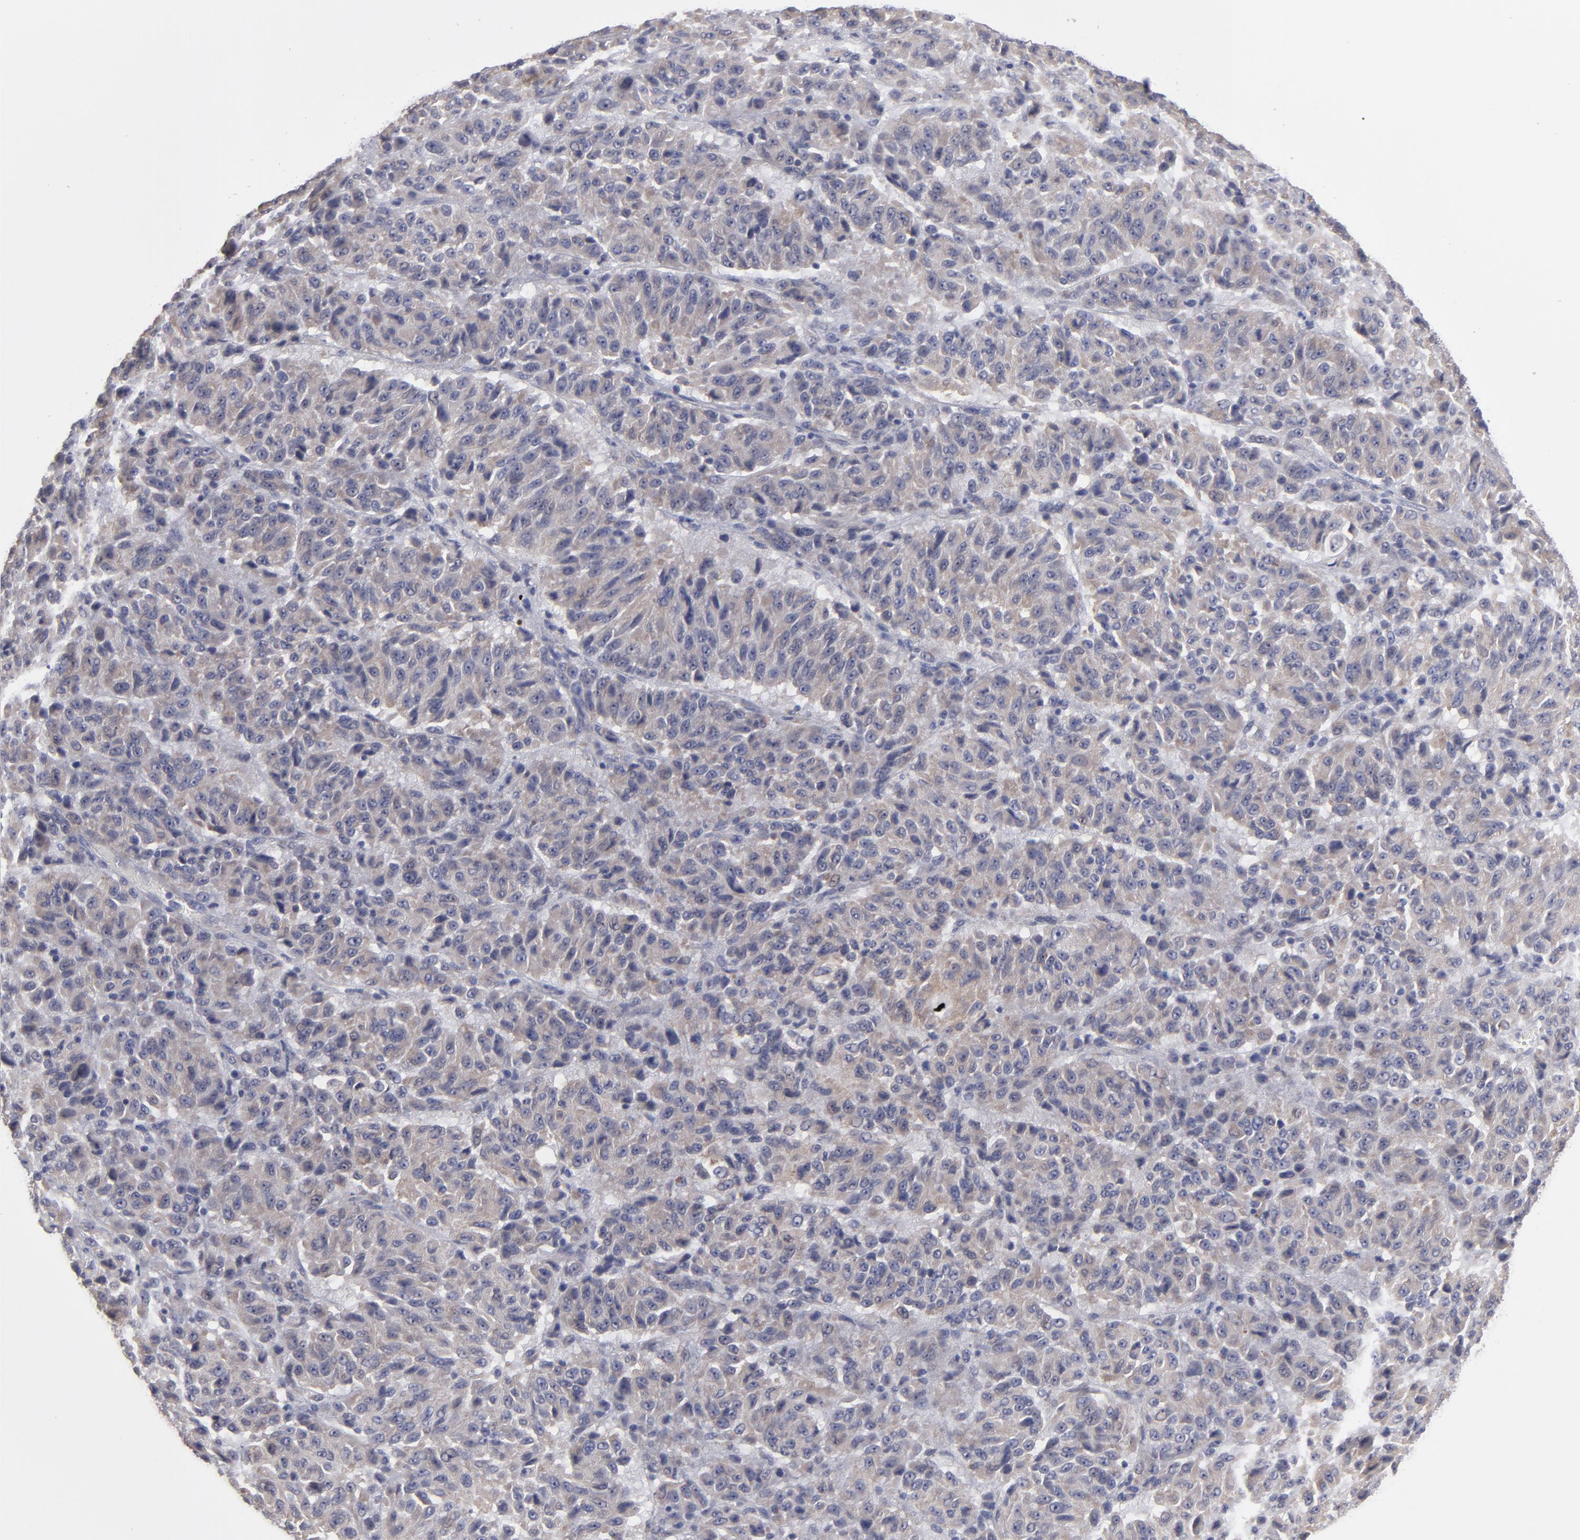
{"staining": {"intensity": "weak", "quantity": "25%-75%", "location": "cytoplasmic/membranous"}, "tissue": "melanoma", "cell_type": "Tumor cells", "image_type": "cancer", "snomed": [{"axis": "morphology", "description": "Malignant melanoma, Metastatic site"}, {"axis": "topography", "description": "Lung"}], "caption": "The immunohistochemical stain highlights weak cytoplasmic/membranous expression in tumor cells of malignant melanoma (metastatic site) tissue. (DAB (3,3'-diaminobenzidine) IHC with brightfield microscopy, high magnification).", "gene": "SLMAP", "patient": {"sex": "male", "age": 64}}